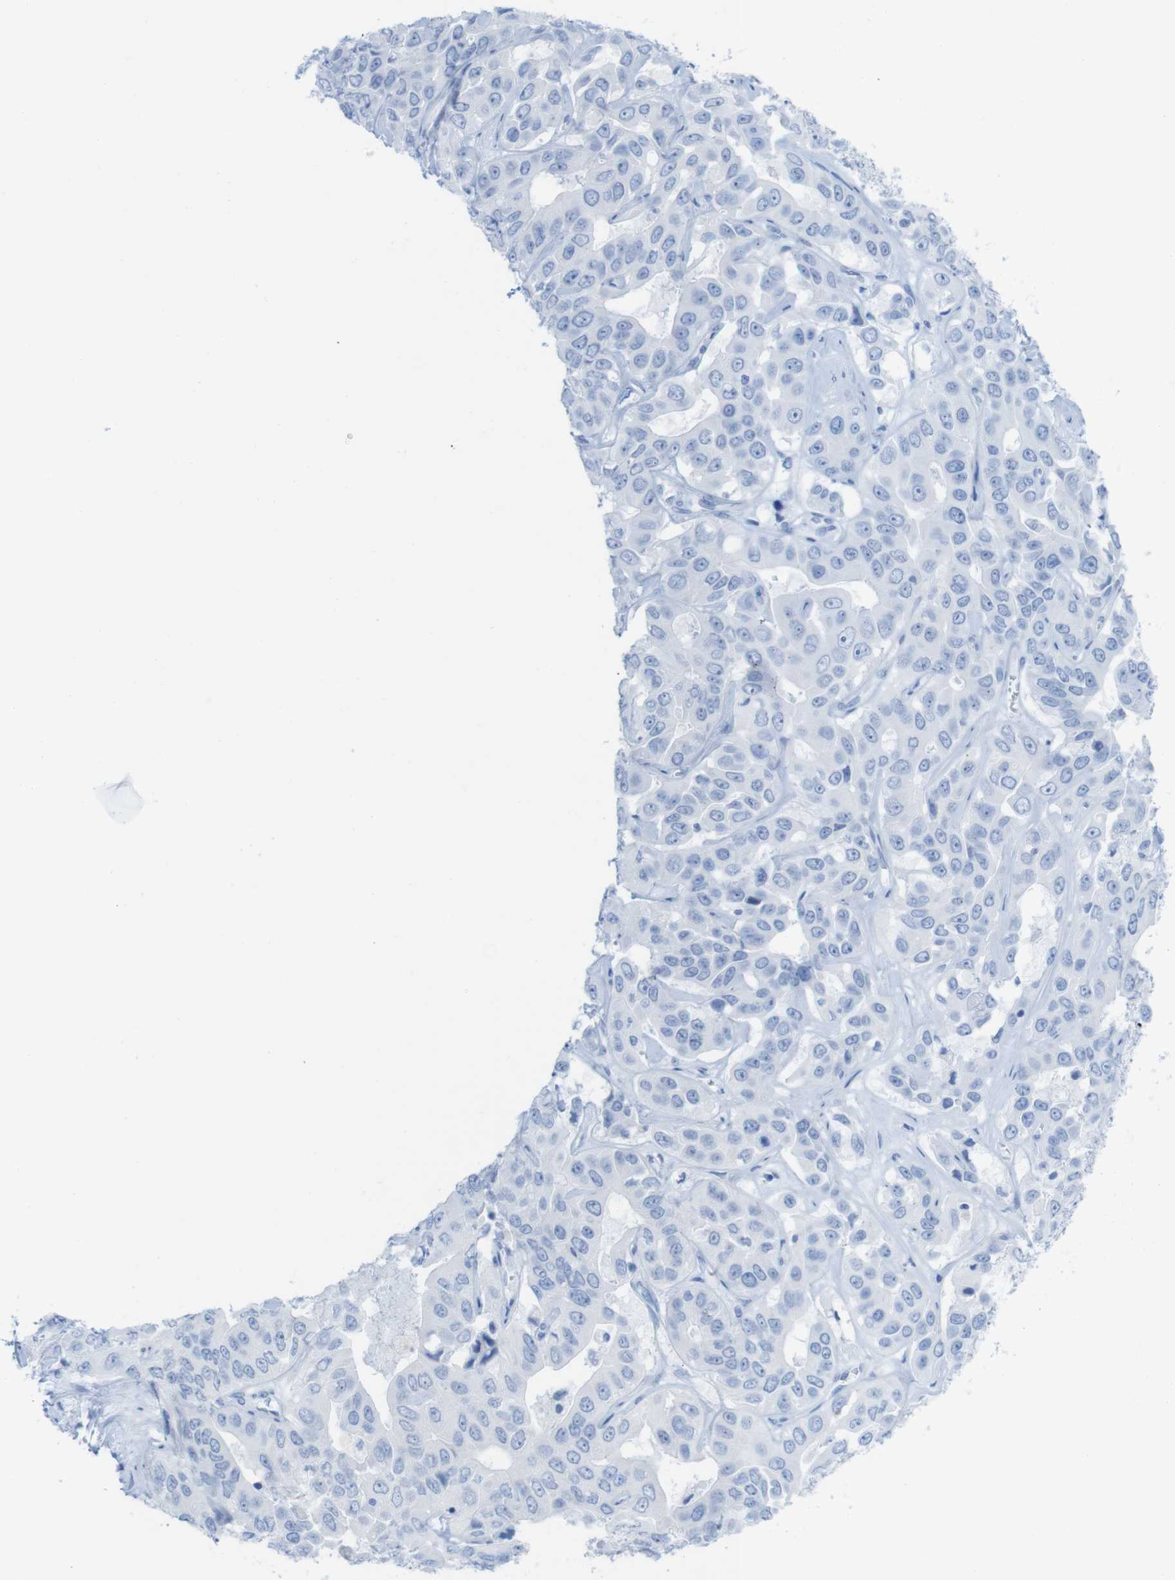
{"staining": {"intensity": "negative", "quantity": "none", "location": "none"}, "tissue": "liver cancer", "cell_type": "Tumor cells", "image_type": "cancer", "snomed": [{"axis": "morphology", "description": "Cholangiocarcinoma"}, {"axis": "topography", "description": "Liver"}], "caption": "Immunohistochemical staining of human liver cancer (cholangiocarcinoma) demonstrates no significant positivity in tumor cells. The staining is performed using DAB (3,3'-diaminobenzidine) brown chromogen with nuclei counter-stained in using hematoxylin.", "gene": "MYH7", "patient": {"sex": "female", "age": 52}}